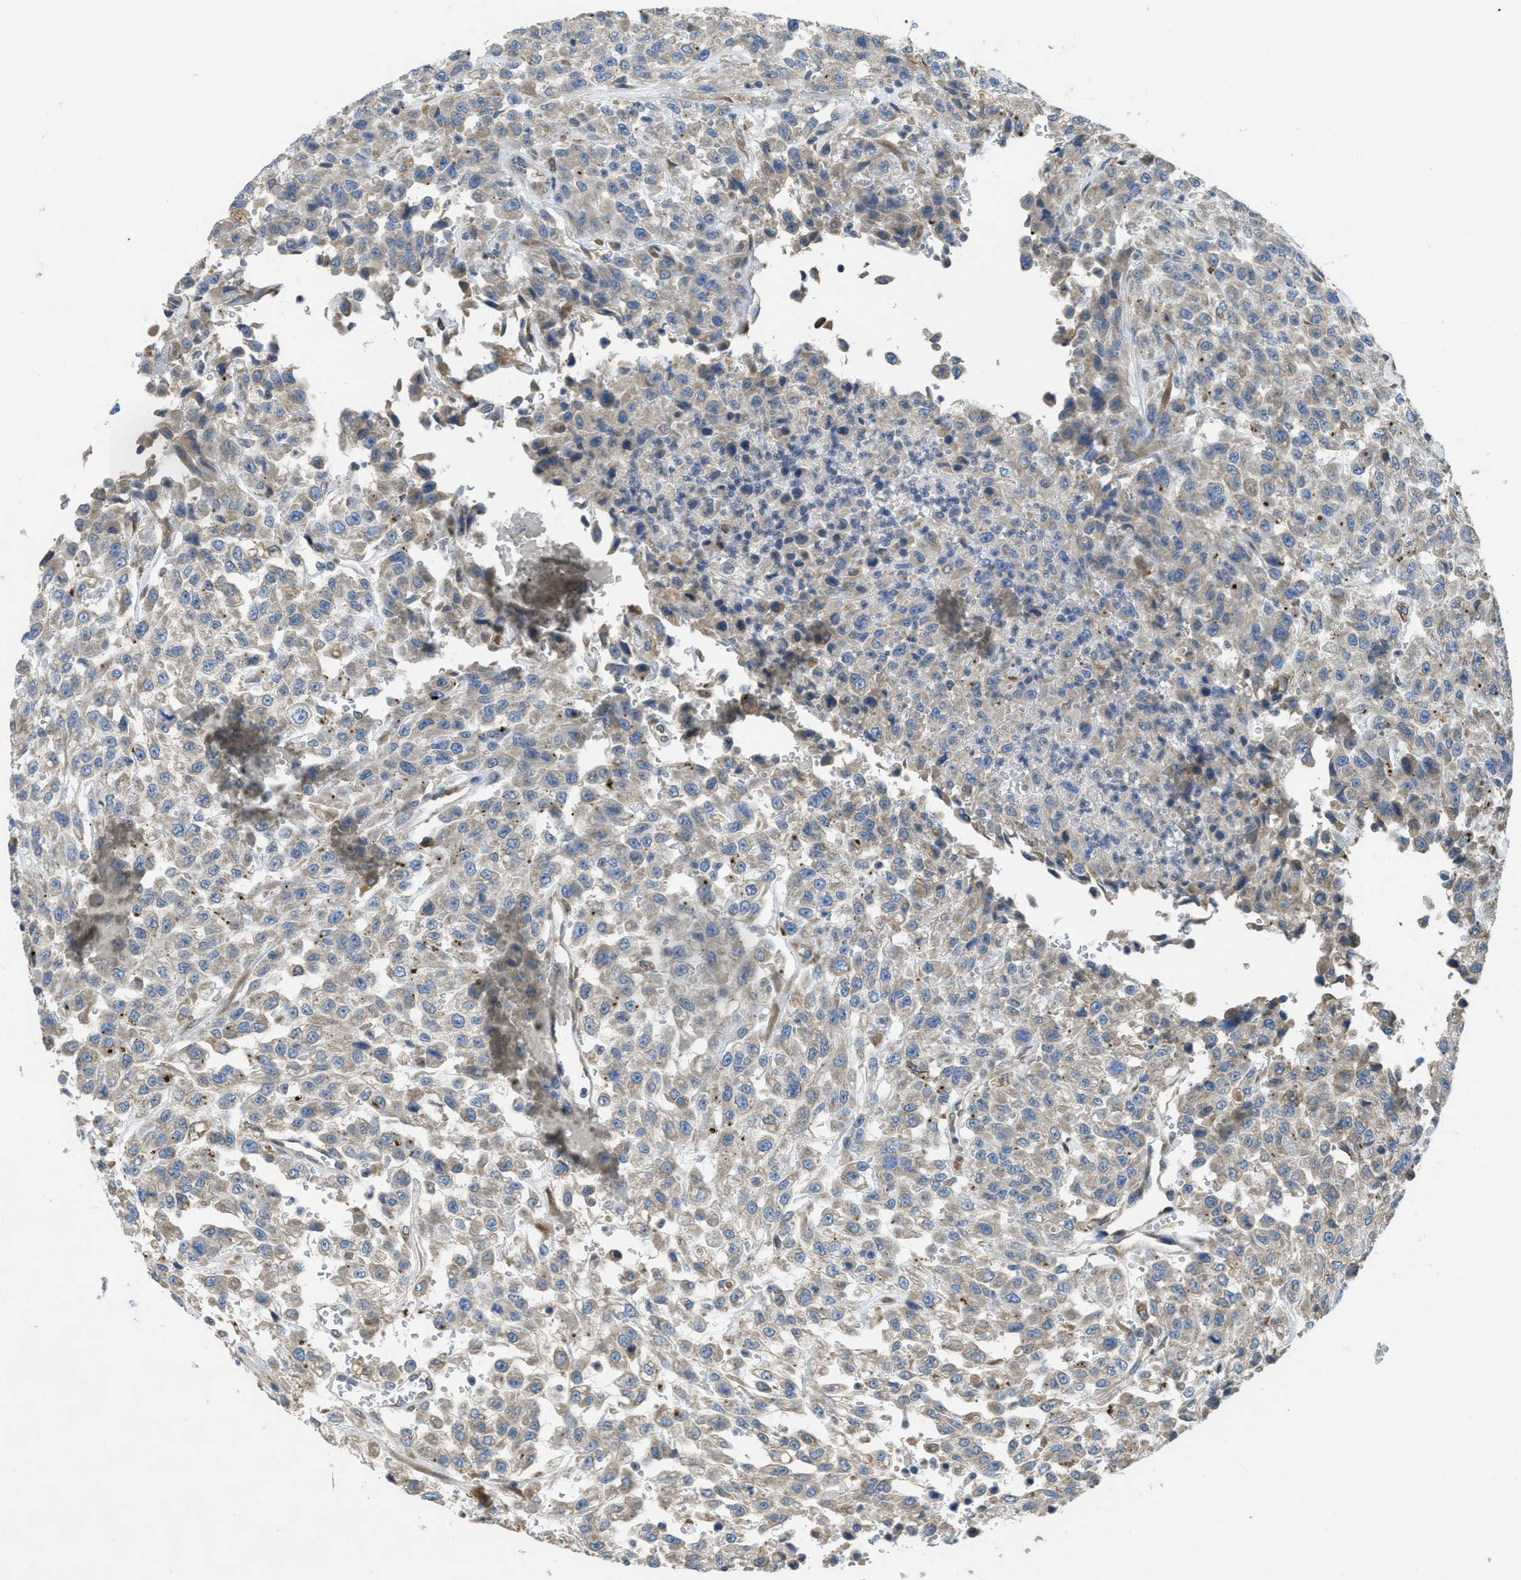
{"staining": {"intensity": "negative", "quantity": "none", "location": "none"}, "tissue": "urothelial cancer", "cell_type": "Tumor cells", "image_type": "cancer", "snomed": [{"axis": "morphology", "description": "Urothelial carcinoma, High grade"}, {"axis": "topography", "description": "Urinary bladder"}], "caption": "A high-resolution micrograph shows immunohistochemistry (IHC) staining of urothelial cancer, which exhibits no significant positivity in tumor cells.", "gene": "MPDU1", "patient": {"sex": "male", "age": 46}}